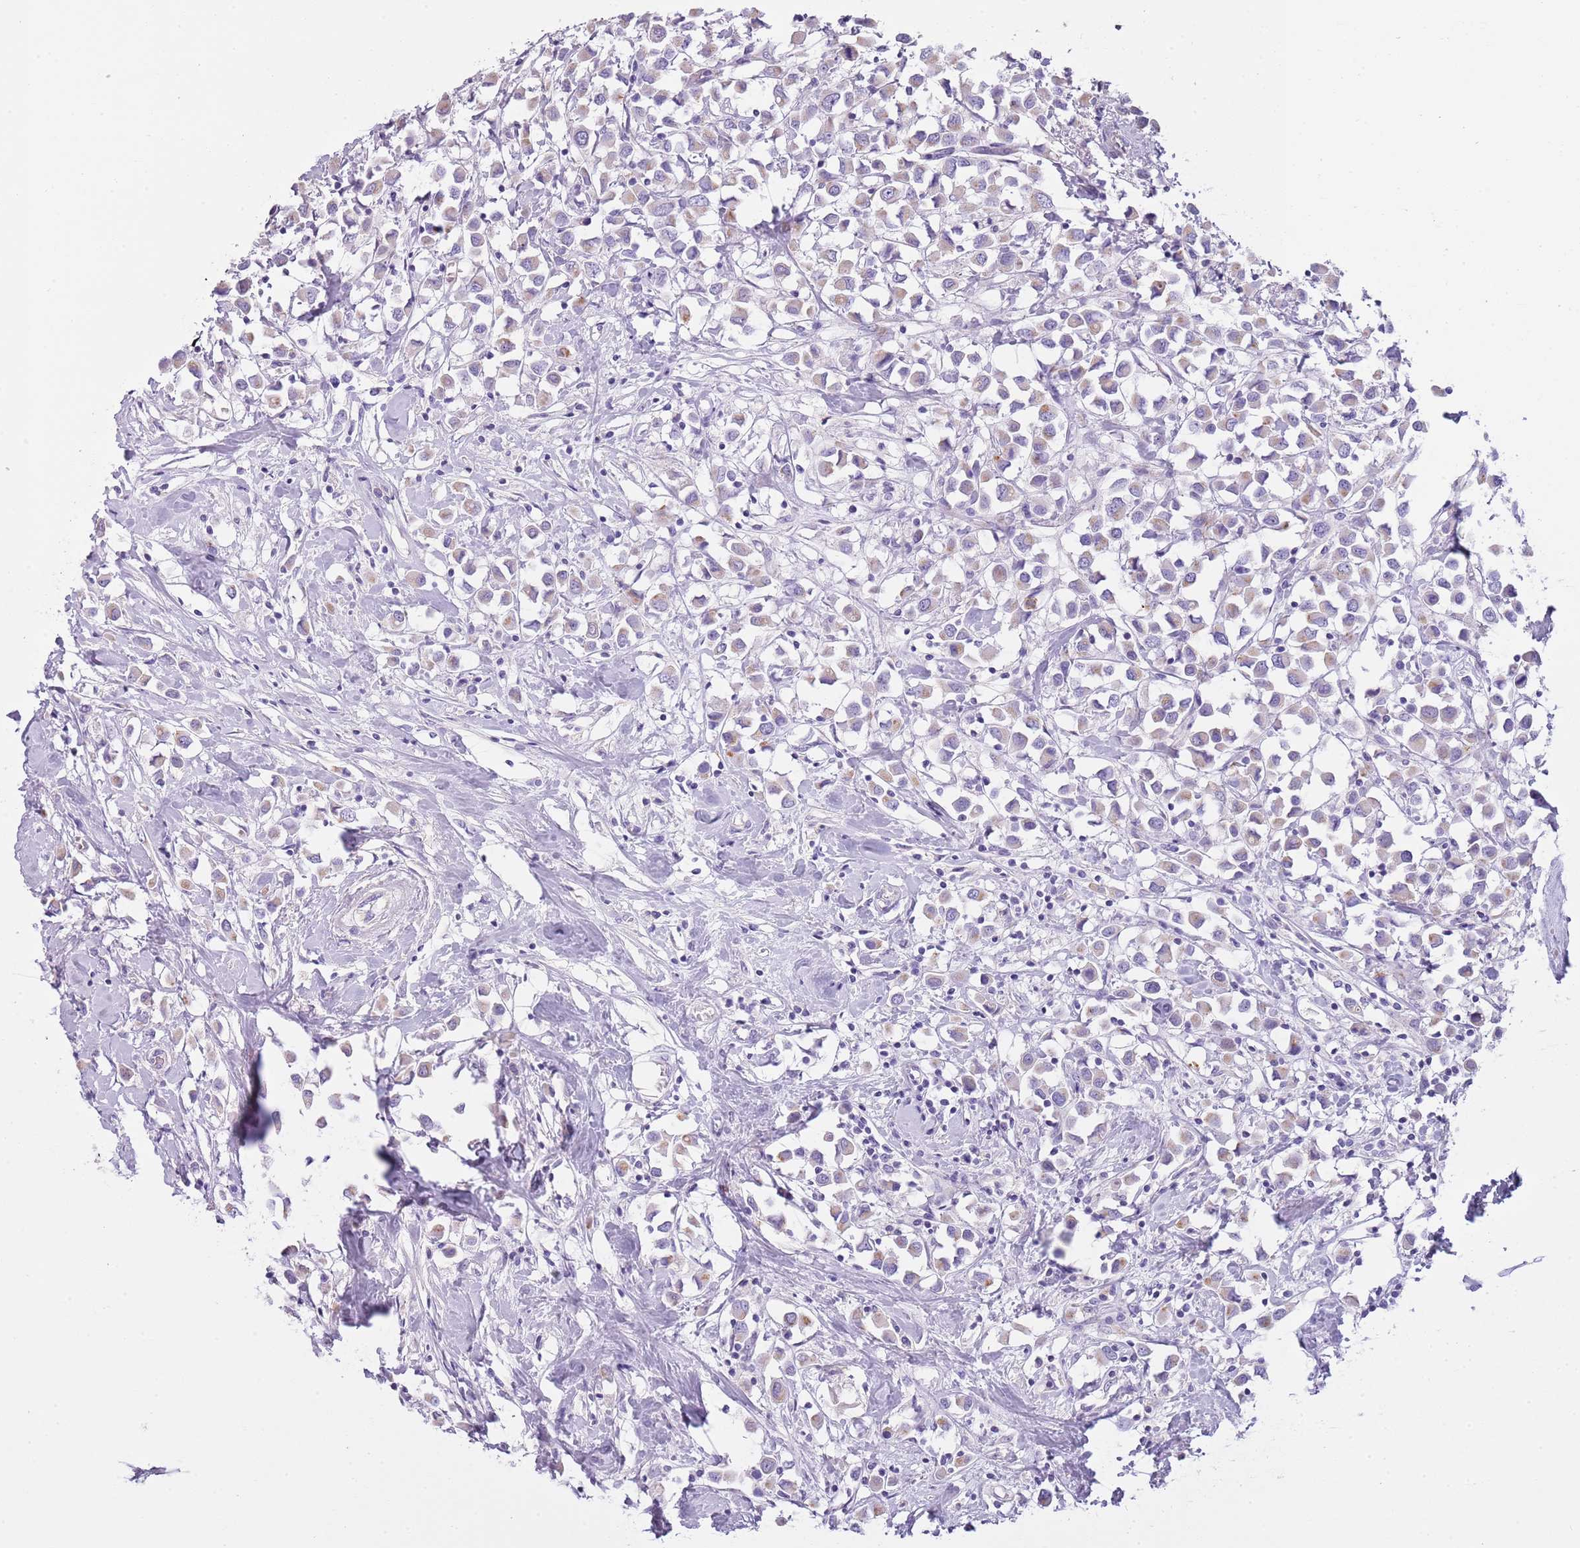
{"staining": {"intensity": "weak", "quantity": "<25%", "location": "cytoplasmic/membranous"}, "tissue": "breast cancer", "cell_type": "Tumor cells", "image_type": "cancer", "snomed": [{"axis": "morphology", "description": "Duct carcinoma"}, {"axis": "topography", "description": "Breast"}], "caption": "IHC of breast cancer reveals no positivity in tumor cells.", "gene": "NBPF6", "patient": {"sex": "female", "age": 61}}